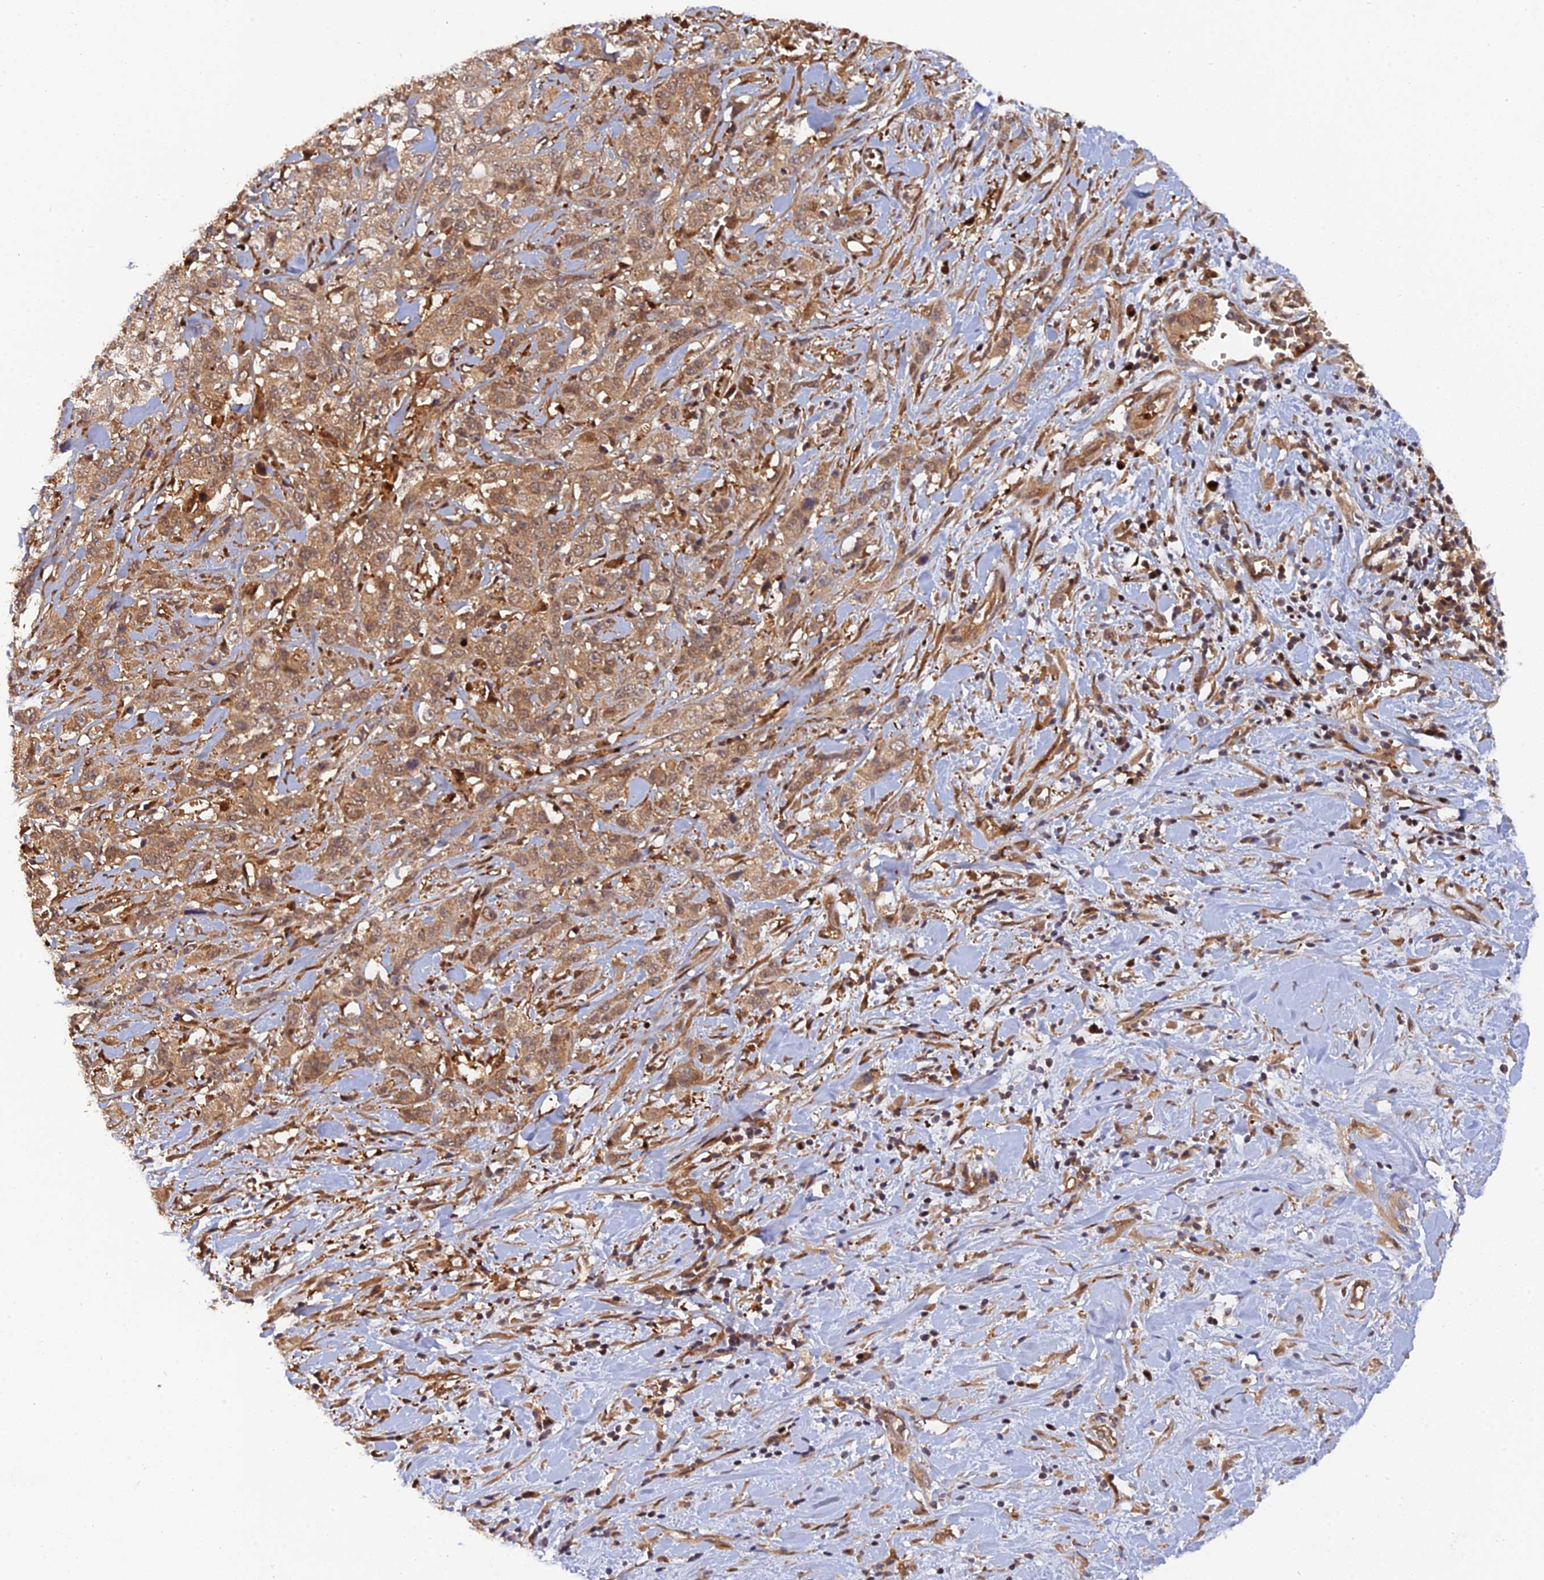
{"staining": {"intensity": "moderate", "quantity": ">75%", "location": "cytoplasmic/membranous,nuclear"}, "tissue": "stomach cancer", "cell_type": "Tumor cells", "image_type": "cancer", "snomed": [{"axis": "morphology", "description": "Adenocarcinoma, NOS"}, {"axis": "topography", "description": "Stomach, upper"}], "caption": "Moderate cytoplasmic/membranous and nuclear expression for a protein is identified in about >75% of tumor cells of stomach adenocarcinoma using immunohistochemistry (IHC).", "gene": "ARL2BP", "patient": {"sex": "male", "age": 62}}